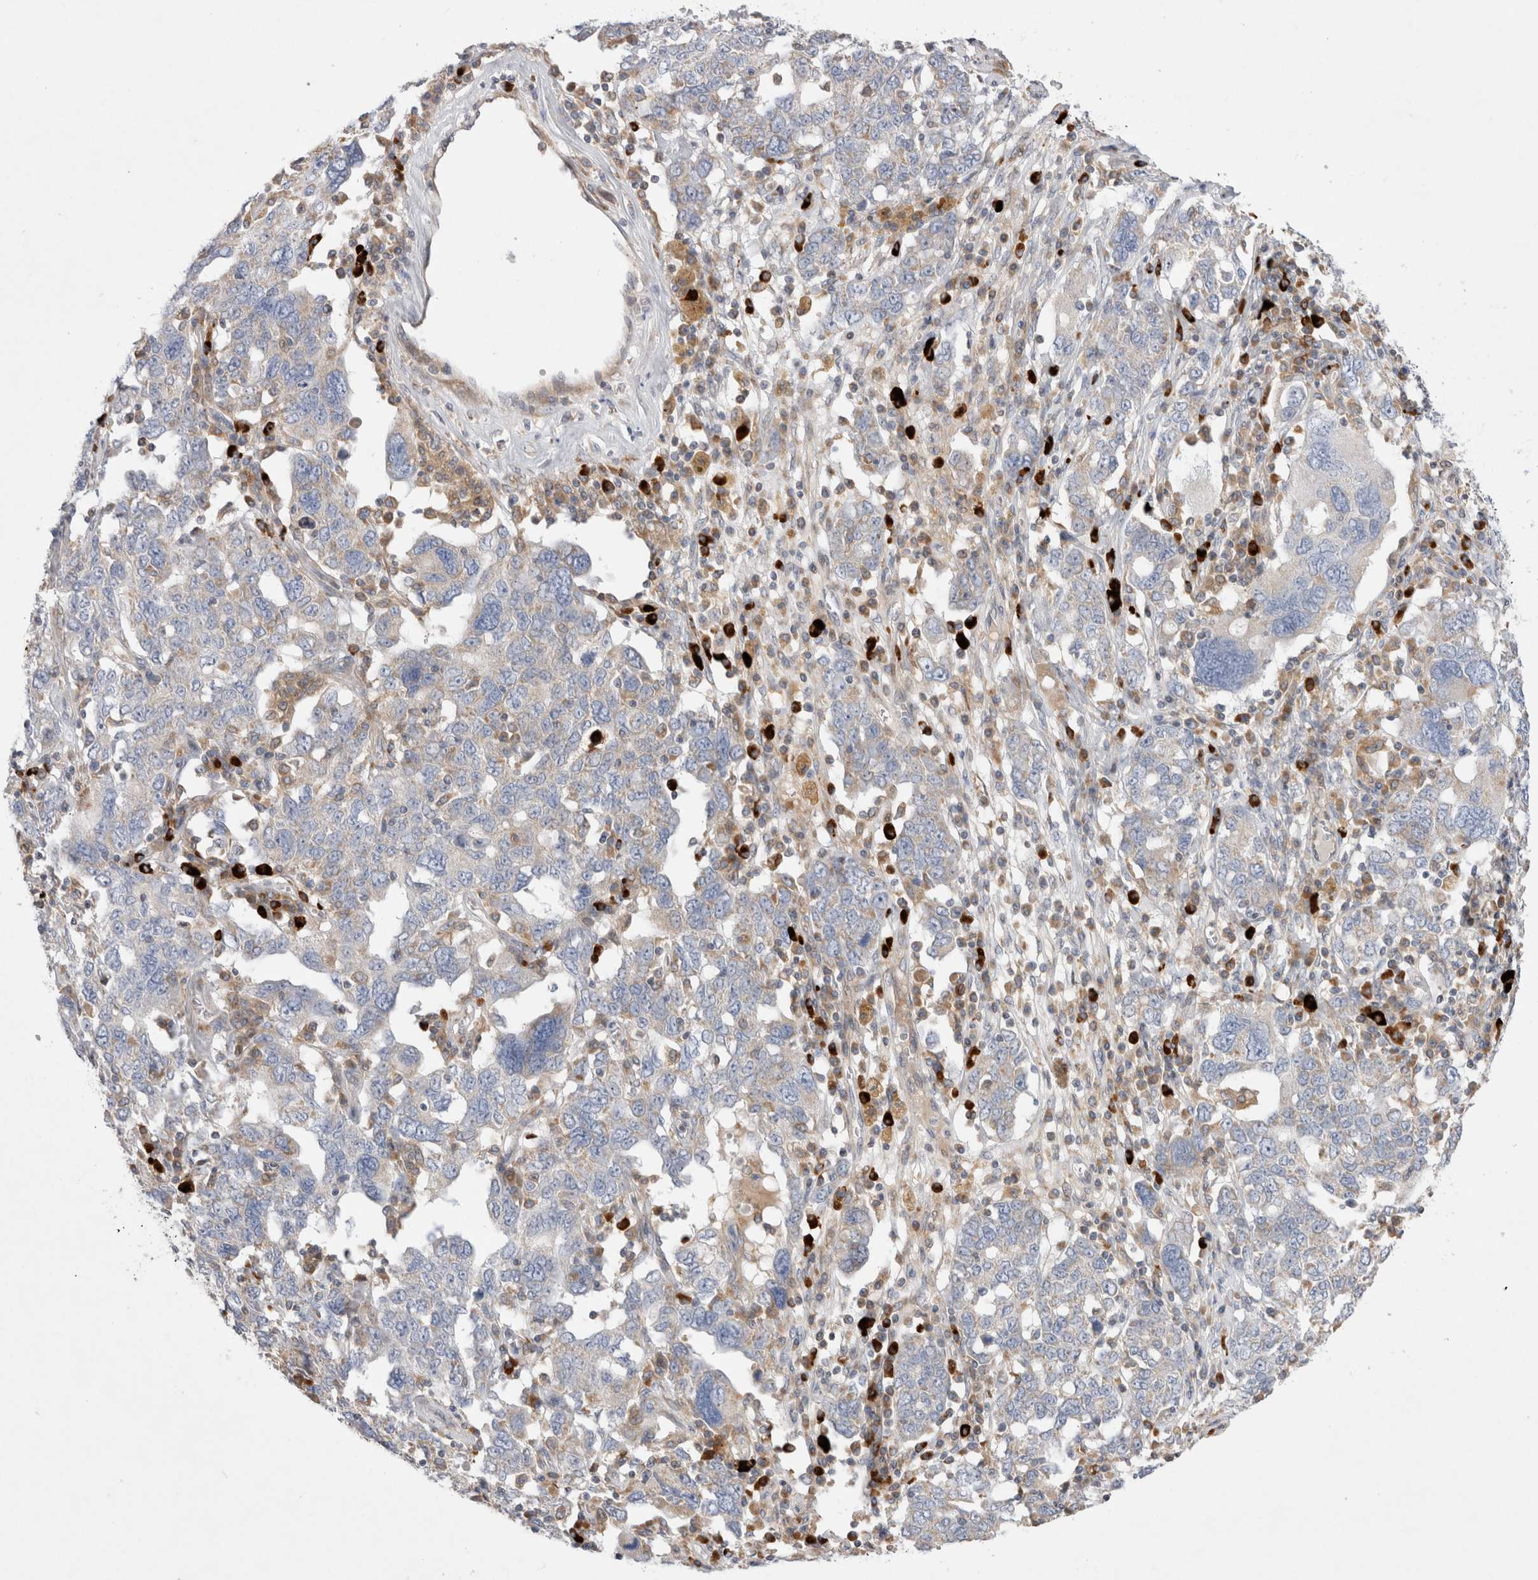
{"staining": {"intensity": "negative", "quantity": "none", "location": "none"}, "tissue": "ovarian cancer", "cell_type": "Tumor cells", "image_type": "cancer", "snomed": [{"axis": "morphology", "description": "Carcinoma, endometroid"}, {"axis": "topography", "description": "Ovary"}], "caption": "DAB immunohistochemical staining of human ovarian endometroid carcinoma exhibits no significant staining in tumor cells.", "gene": "TBC1D16", "patient": {"sex": "female", "age": 62}}